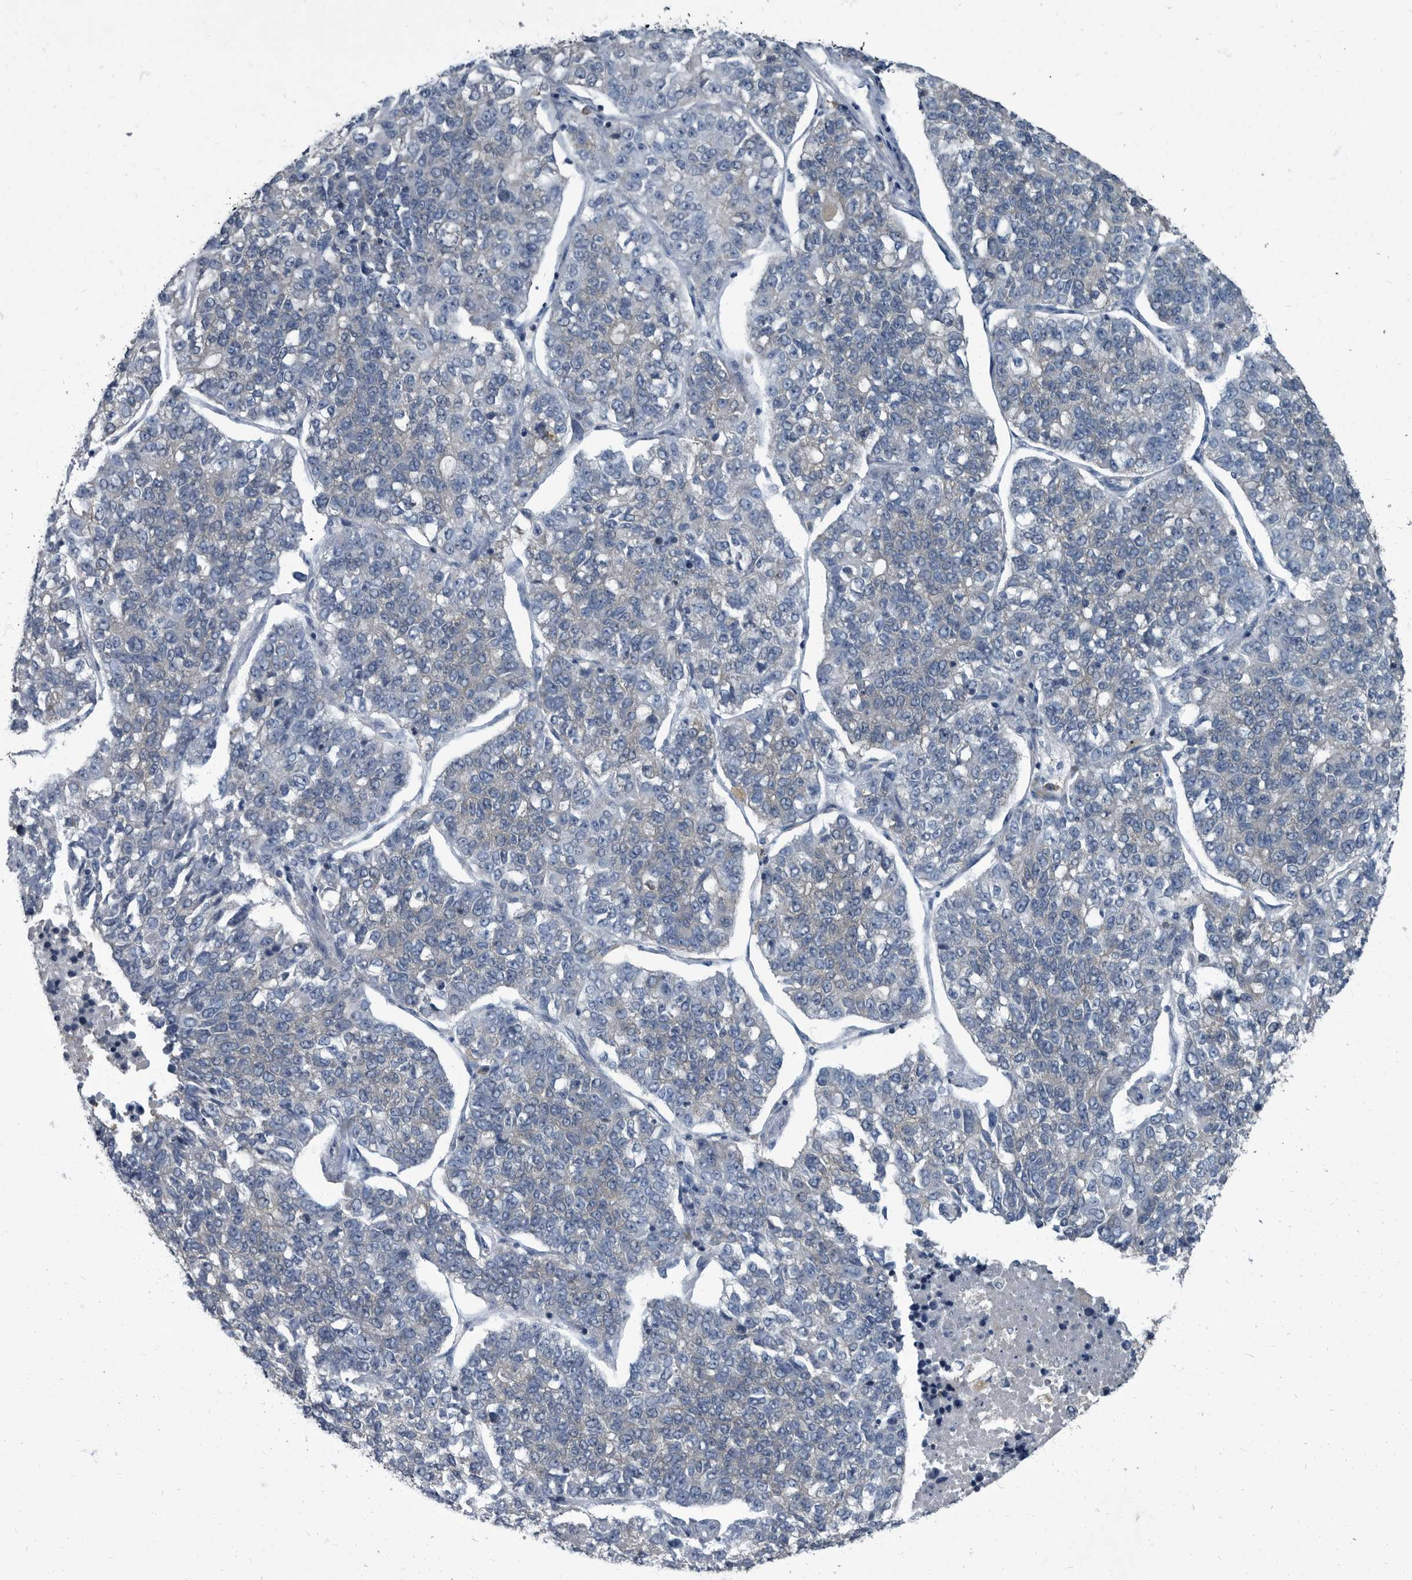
{"staining": {"intensity": "negative", "quantity": "none", "location": "none"}, "tissue": "lung cancer", "cell_type": "Tumor cells", "image_type": "cancer", "snomed": [{"axis": "morphology", "description": "Adenocarcinoma, NOS"}, {"axis": "topography", "description": "Lung"}], "caption": "Immunohistochemistry micrograph of neoplastic tissue: human lung cancer (adenocarcinoma) stained with DAB (3,3'-diaminobenzidine) displays no significant protein expression in tumor cells.", "gene": "CDV3", "patient": {"sex": "male", "age": 49}}